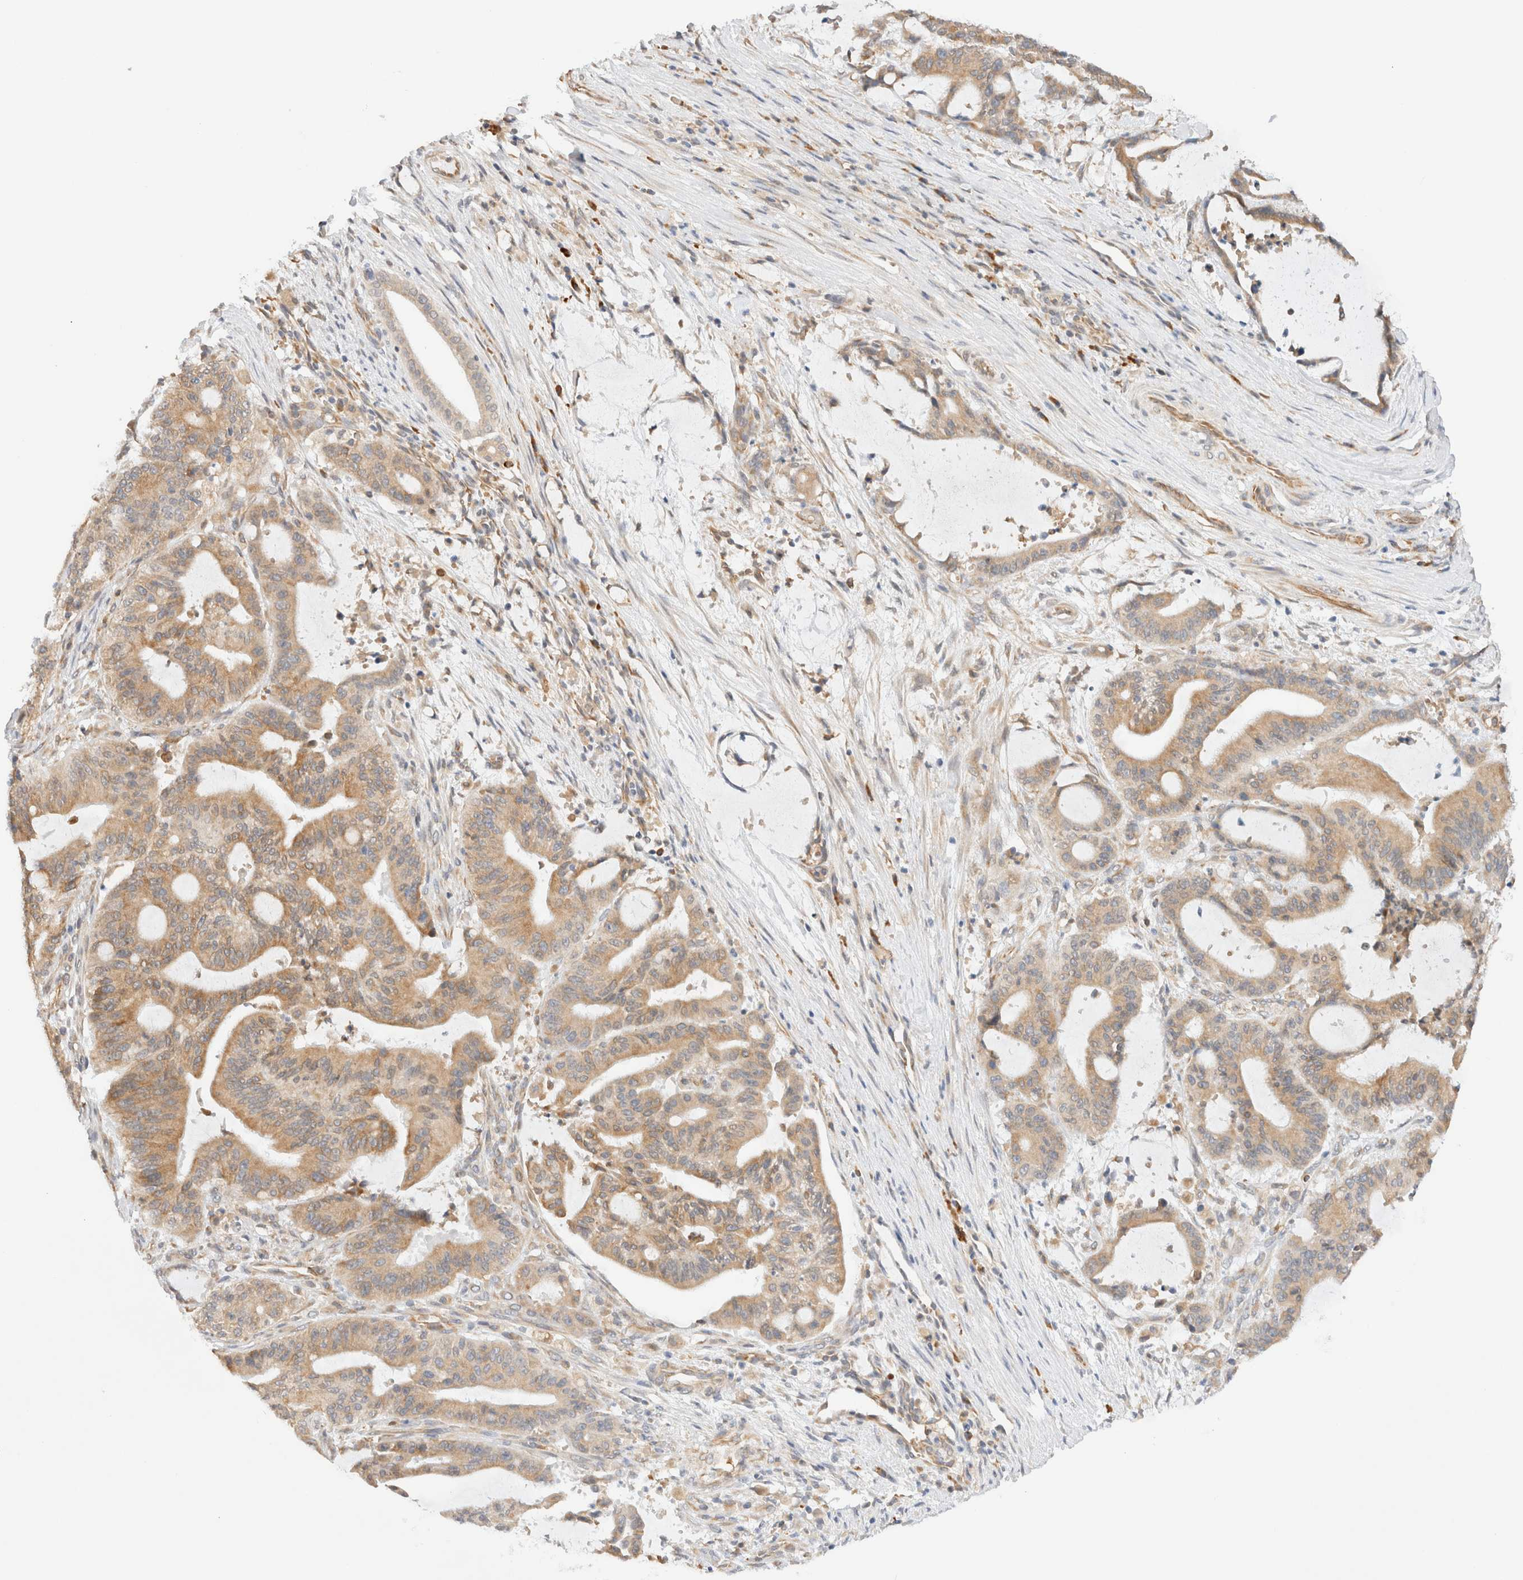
{"staining": {"intensity": "moderate", "quantity": ">75%", "location": "cytoplasmic/membranous"}, "tissue": "liver cancer", "cell_type": "Tumor cells", "image_type": "cancer", "snomed": [{"axis": "morphology", "description": "Normal tissue, NOS"}, {"axis": "morphology", "description": "Cholangiocarcinoma"}, {"axis": "topography", "description": "Liver"}, {"axis": "topography", "description": "Peripheral nerve tissue"}], "caption": "Liver cancer (cholangiocarcinoma) tissue shows moderate cytoplasmic/membranous expression in about >75% of tumor cells, visualized by immunohistochemistry. The staining was performed using DAB (3,3'-diaminobenzidine) to visualize the protein expression in brown, while the nuclei were stained in blue with hematoxylin (Magnification: 20x).", "gene": "SYVN1", "patient": {"sex": "female", "age": 73}}